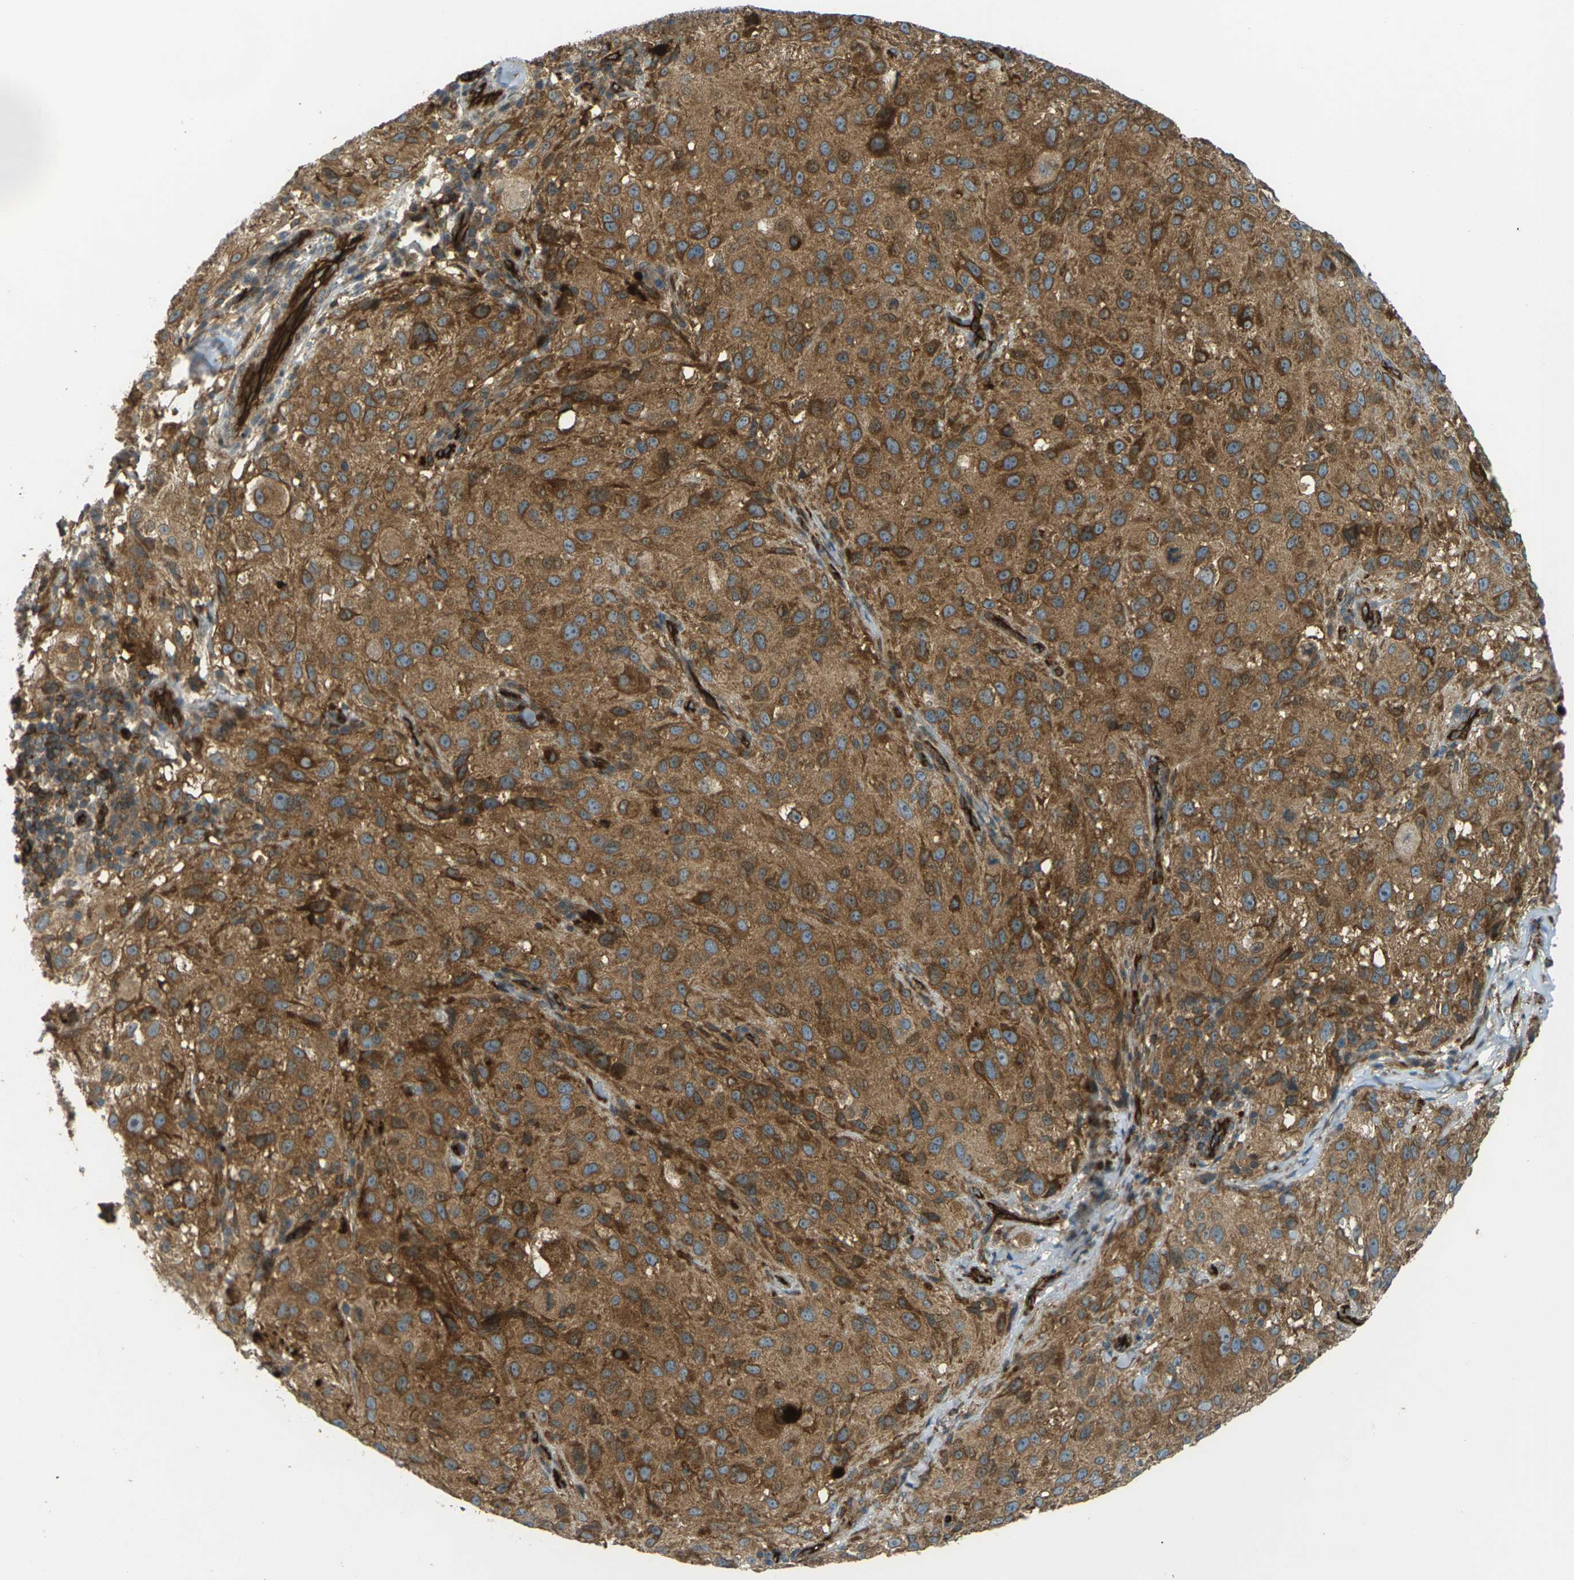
{"staining": {"intensity": "moderate", "quantity": ">75%", "location": "cytoplasmic/membranous"}, "tissue": "melanoma", "cell_type": "Tumor cells", "image_type": "cancer", "snomed": [{"axis": "morphology", "description": "Necrosis, NOS"}, {"axis": "morphology", "description": "Malignant melanoma, NOS"}, {"axis": "topography", "description": "Skin"}], "caption": "Melanoma tissue exhibits moderate cytoplasmic/membranous expression in about >75% of tumor cells The staining is performed using DAB brown chromogen to label protein expression. The nuclei are counter-stained blue using hematoxylin.", "gene": "S1PR1", "patient": {"sex": "female", "age": 87}}